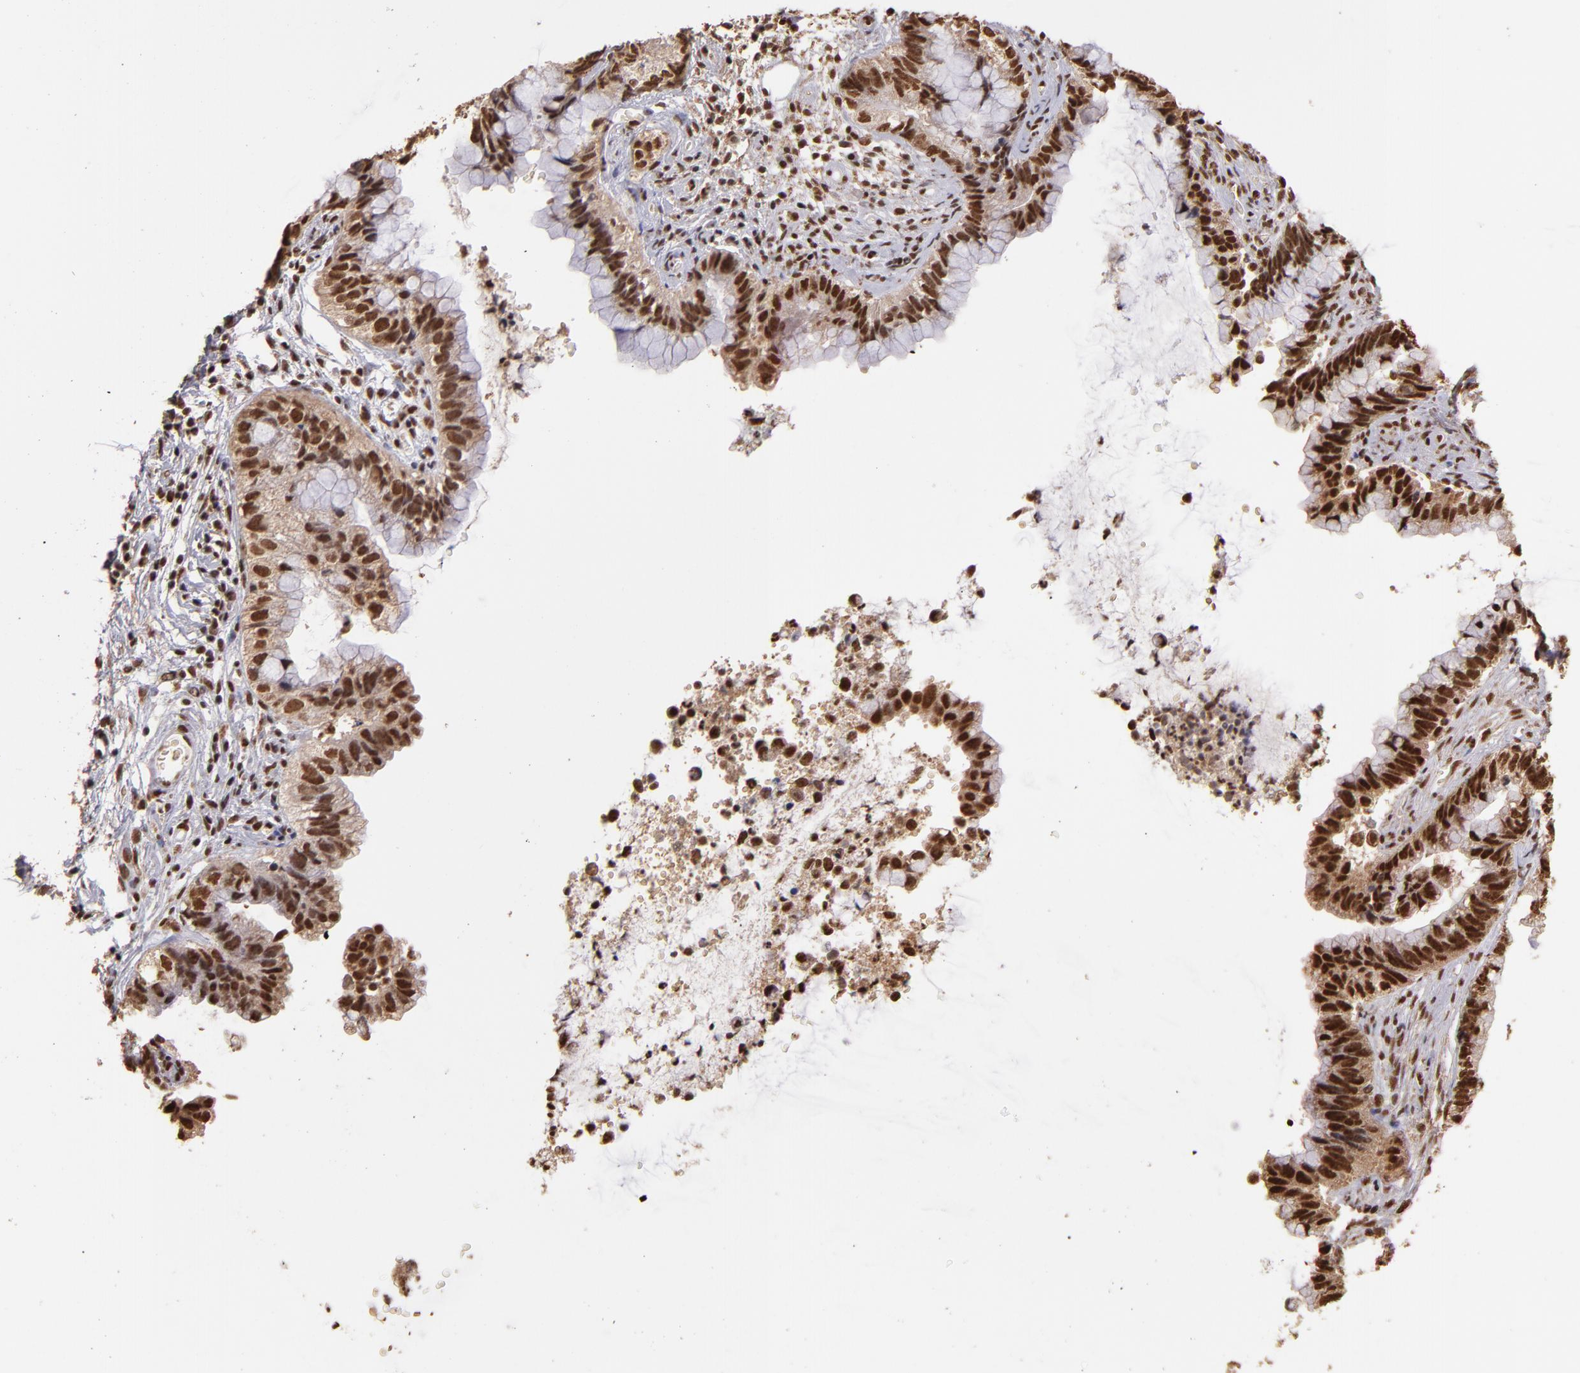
{"staining": {"intensity": "strong", "quantity": ">75%", "location": "nuclear"}, "tissue": "cervical cancer", "cell_type": "Tumor cells", "image_type": "cancer", "snomed": [{"axis": "morphology", "description": "Adenocarcinoma, NOS"}, {"axis": "topography", "description": "Cervix"}], "caption": "Brown immunohistochemical staining in human cervical cancer displays strong nuclear expression in approximately >75% of tumor cells.", "gene": "SP1", "patient": {"sex": "female", "age": 44}}